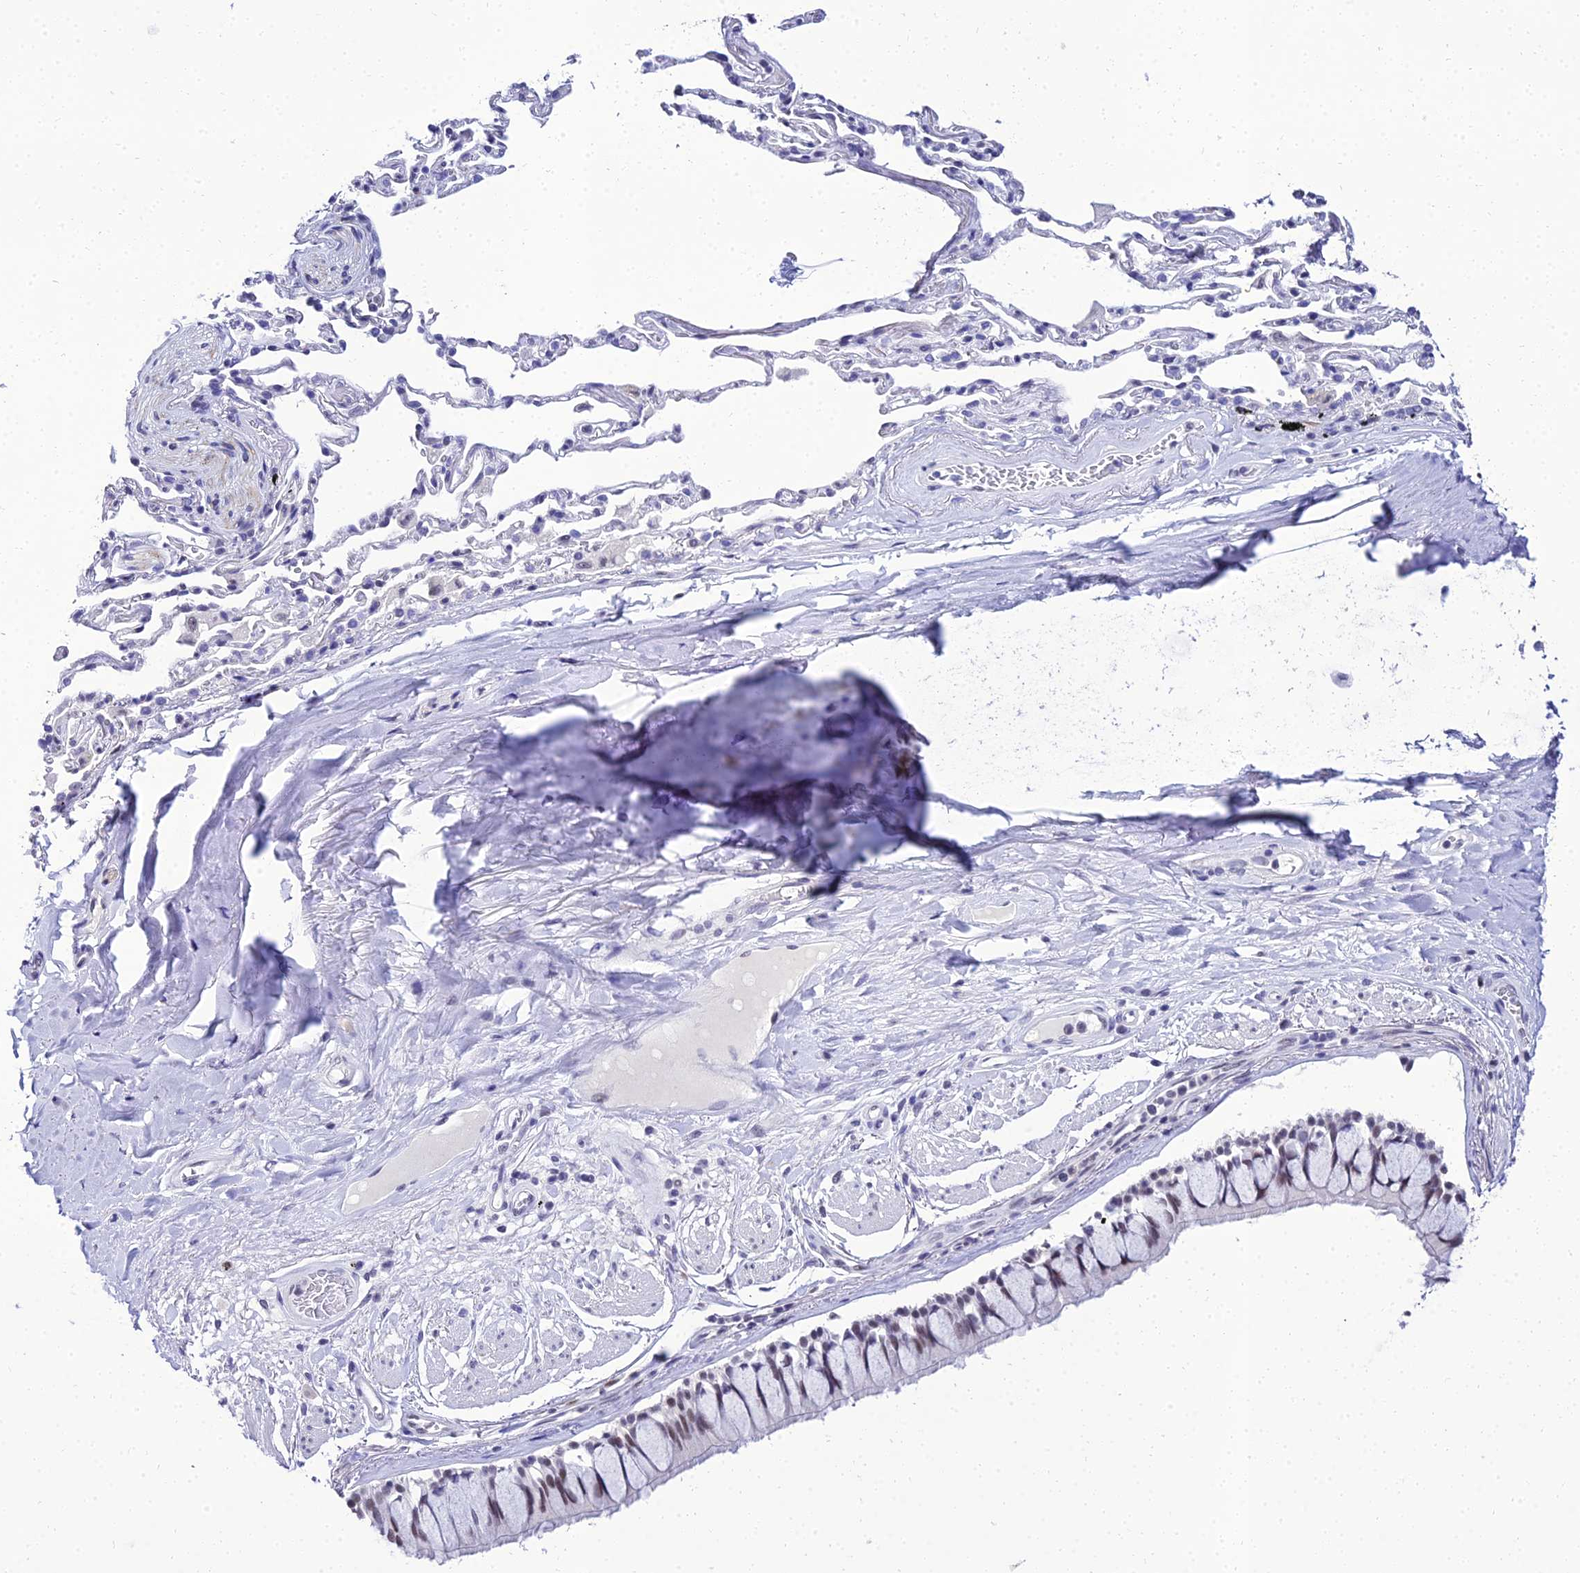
{"staining": {"intensity": "weak", "quantity": "25%-75%", "location": "nuclear"}, "tissue": "bronchus", "cell_type": "Respiratory epithelial cells", "image_type": "normal", "snomed": [{"axis": "morphology", "description": "Normal tissue, NOS"}, {"axis": "topography", "description": "Bronchus"}], "caption": "This is a histology image of IHC staining of normal bronchus, which shows weak positivity in the nuclear of respiratory epithelial cells.", "gene": "PPP4R2", "patient": {"sex": "male", "age": 65}}